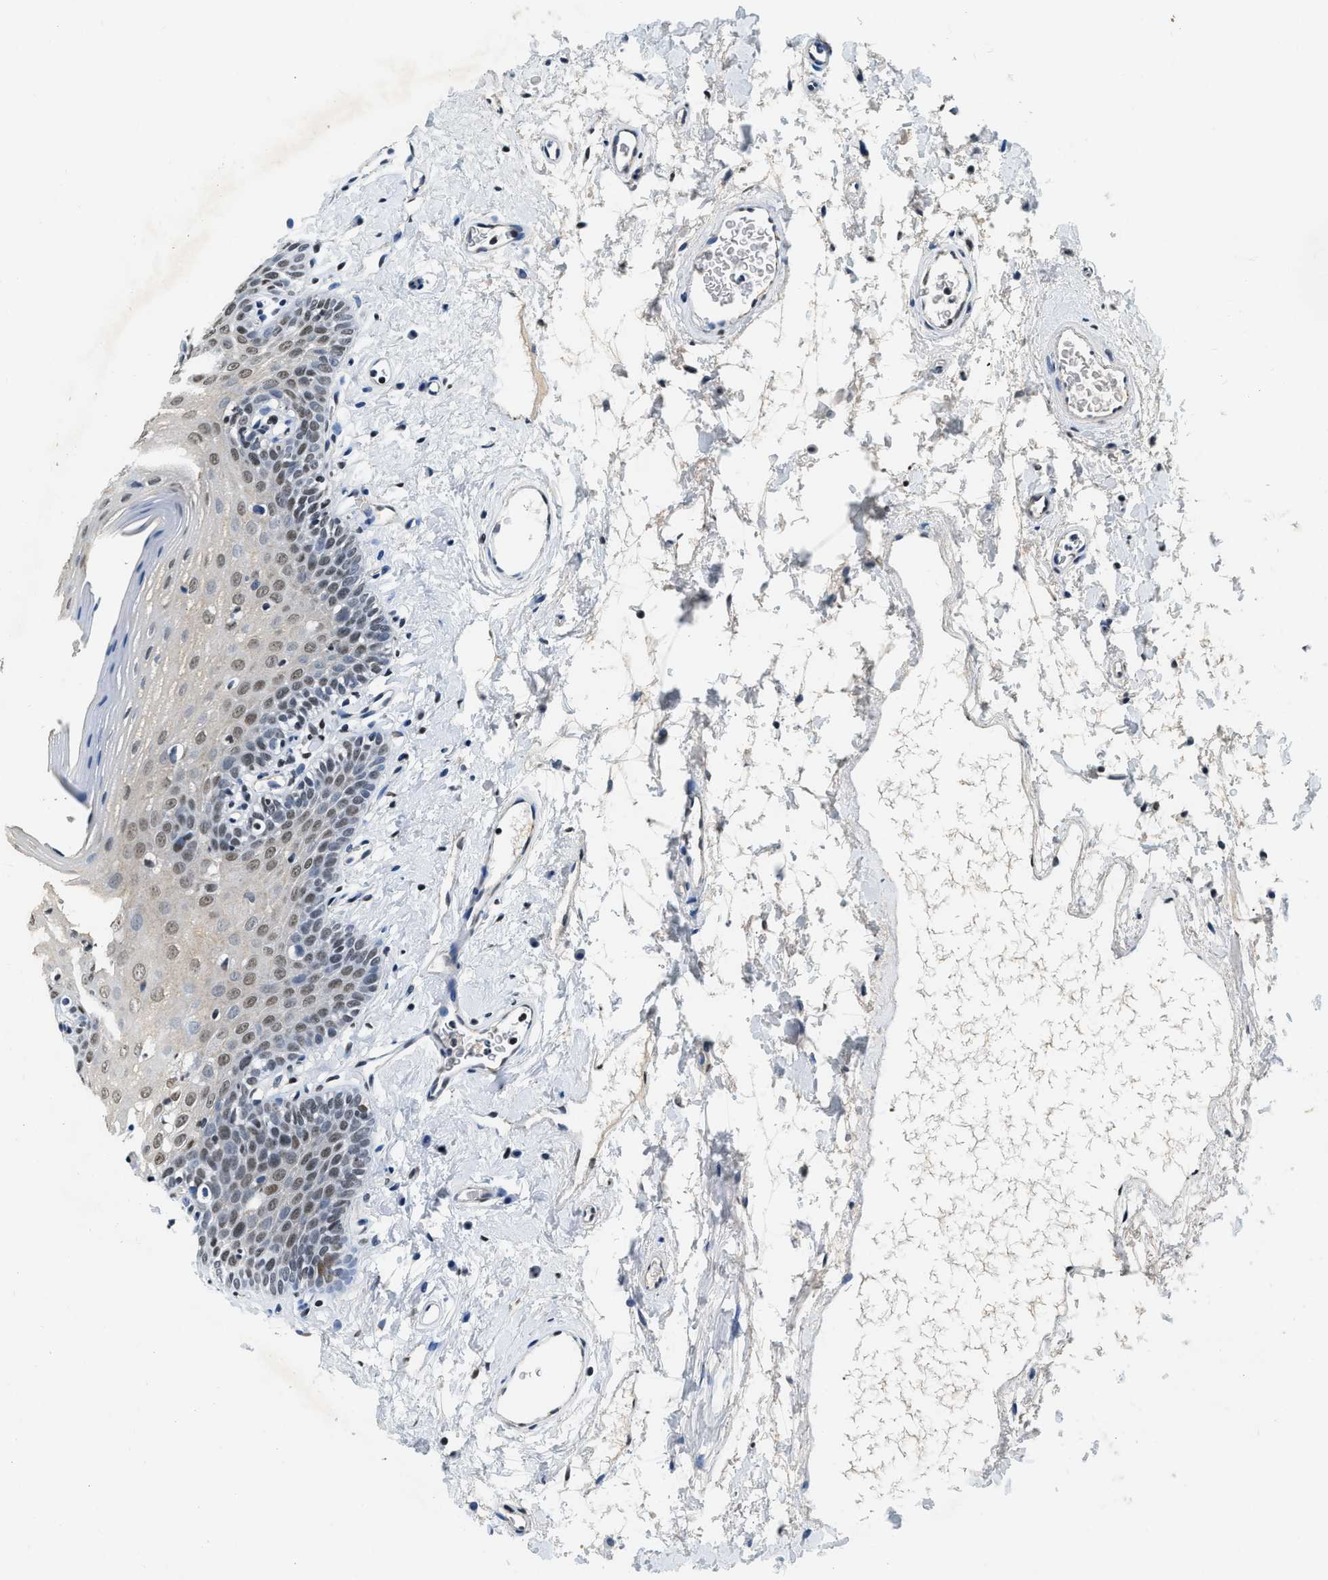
{"staining": {"intensity": "weak", "quantity": "25%-75%", "location": "cytoplasmic/membranous,nuclear"}, "tissue": "oral mucosa", "cell_type": "Squamous epithelial cells", "image_type": "normal", "snomed": [{"axis": "morphology", "description": "Normal tissue, NOS"}, {"axis": "topography", "description": "Oral tissue"}], "caption": "A low amount of weak cytoplasmic/membranous,nuclear positivity is seen in about 25%-75% of squamous epithelial cells in normal oral mucosa. Nuclei are stained in blue.", "gene": "CCNE1", "patient": {"sex": "male", "age": 66}}